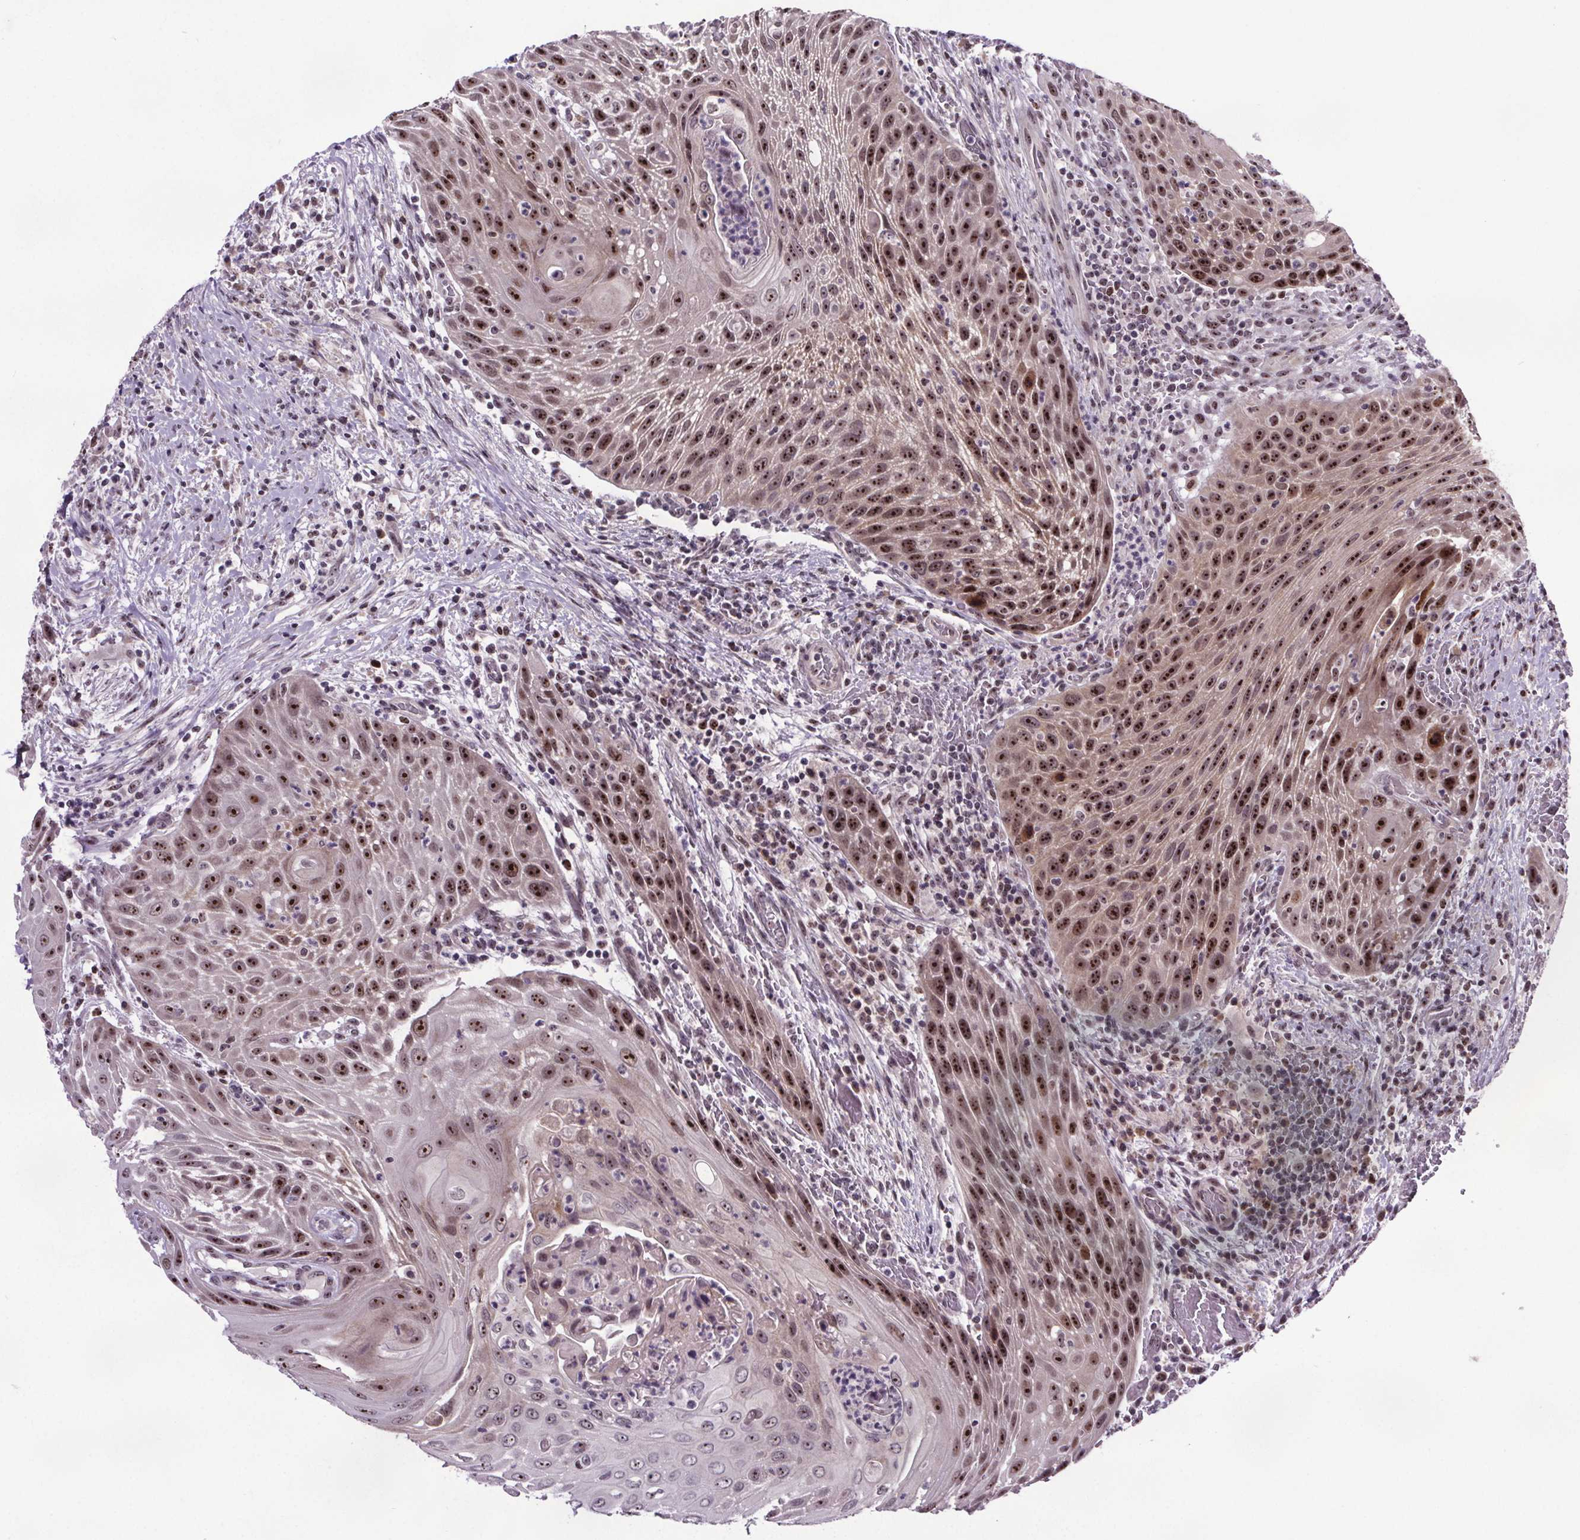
{"staining": {"intensity": "strong", "quantity": ">75%", "location": "nuclear"}, "tissue": "head and neck cancer", "cell_type": "Tumor cells", "image_type": "cancer", "snomed": [{"axis": "morphology", "description": "Squamous cell carcinoma, NOS"}, {"axis": "topography", "description": "Head-Neck"}], "caption": "Immunohistochemical staining of head and neck squamous cell carcinoma shows high levels of strong nuclear protein expression in about >75% of tumor cells.", "gene": "ATMIN", "patient": {"sex": "male", "age": 69}}